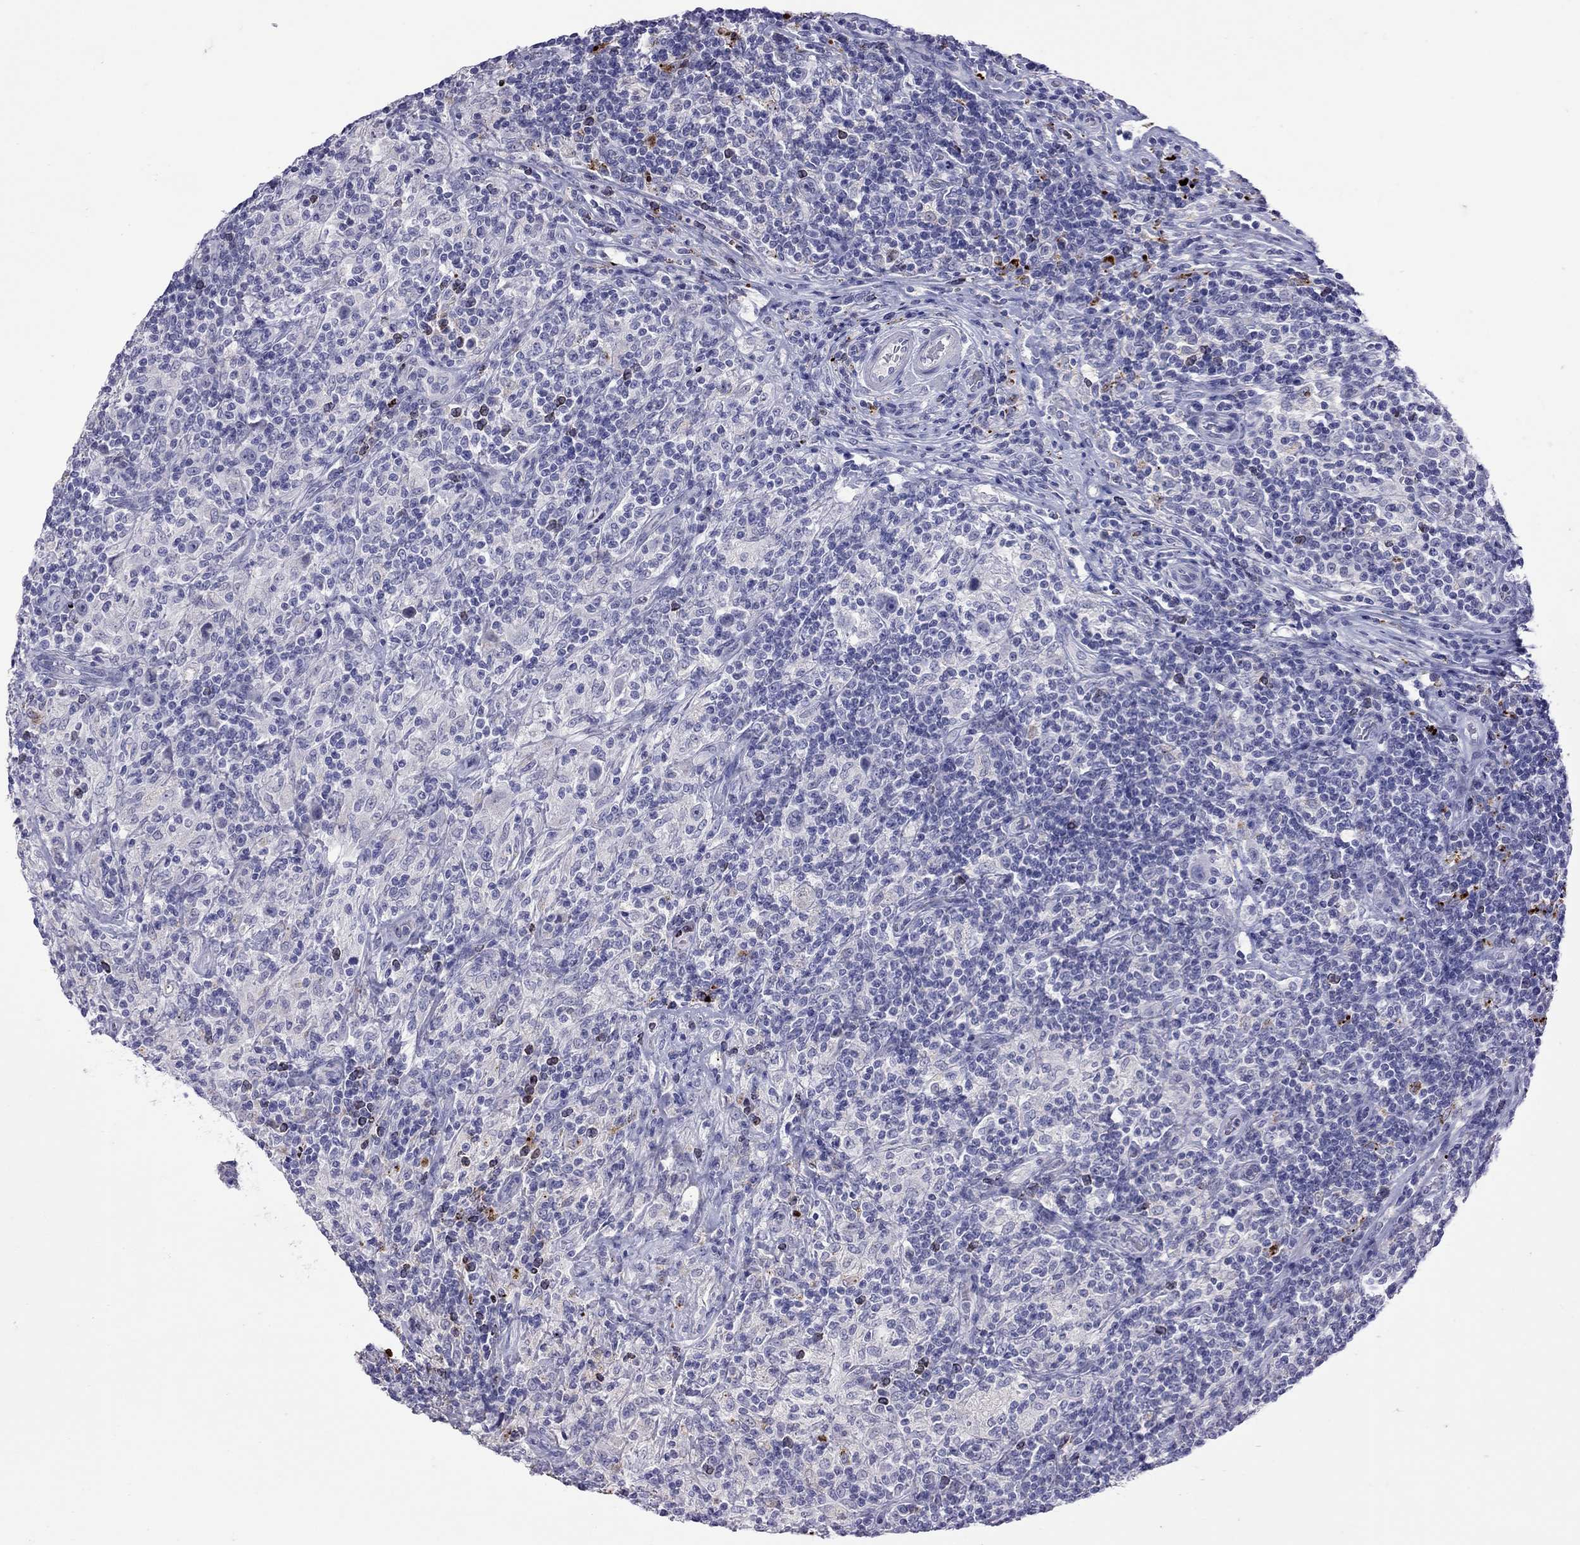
{"staining": {"intensity": "negative", "quantity": "none", "location": "none"}, "tissue": "lymphoma", "cell_type": "Tumor cells", "image_type": "cancer", "snomed": [{"axis": "morphology", "description": "Hodgkin's disease, NOS"}, {"axis": "topography", "description": "Lymph node"}], "caption": "The image displays no staining of tumor cells in Hodgkin's disease. (DAB (3,3'-diaminobenzidine) immunohistochemistry (IHC) visualized using brightfield microscopy, high magnification).", "gene": "SLAMF1", "patient": {"sex": "male", "age": 70}}